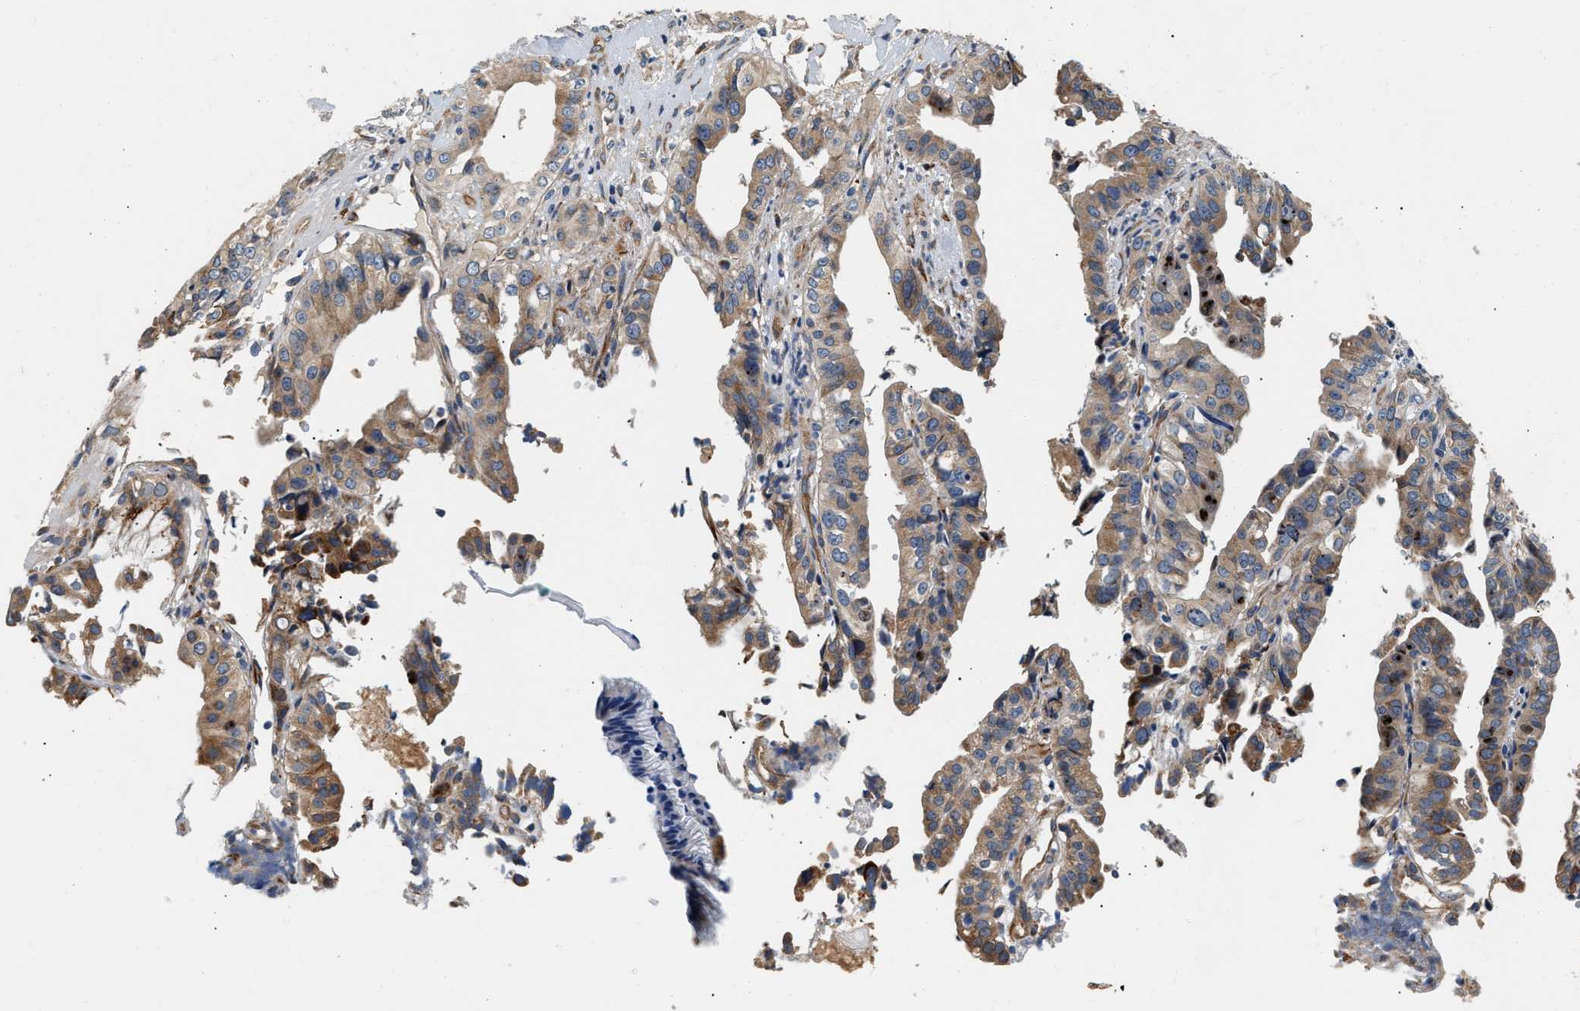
{"staining": {"intensity": "weak", "quantity": ">75%", "location": "cytoplasmic/membranous"}, "tissue": "liver cancer", "cell_type": "Tumor cells", "image_type": "cancer", "snomed": [{"axis": "morphology", "description": "Cholangiocarcinoma"}, {"axis": "topography", "description": "Liver"}], "caption": "This is an image of immunohistochemistry (IHC) staining of liver cholangiocarcinoma, which shows weak expression in the cytoplasmic/membranous of tumor cells.", "gene": "IFT74", "patient": {"sex": "female", "age": 61}}